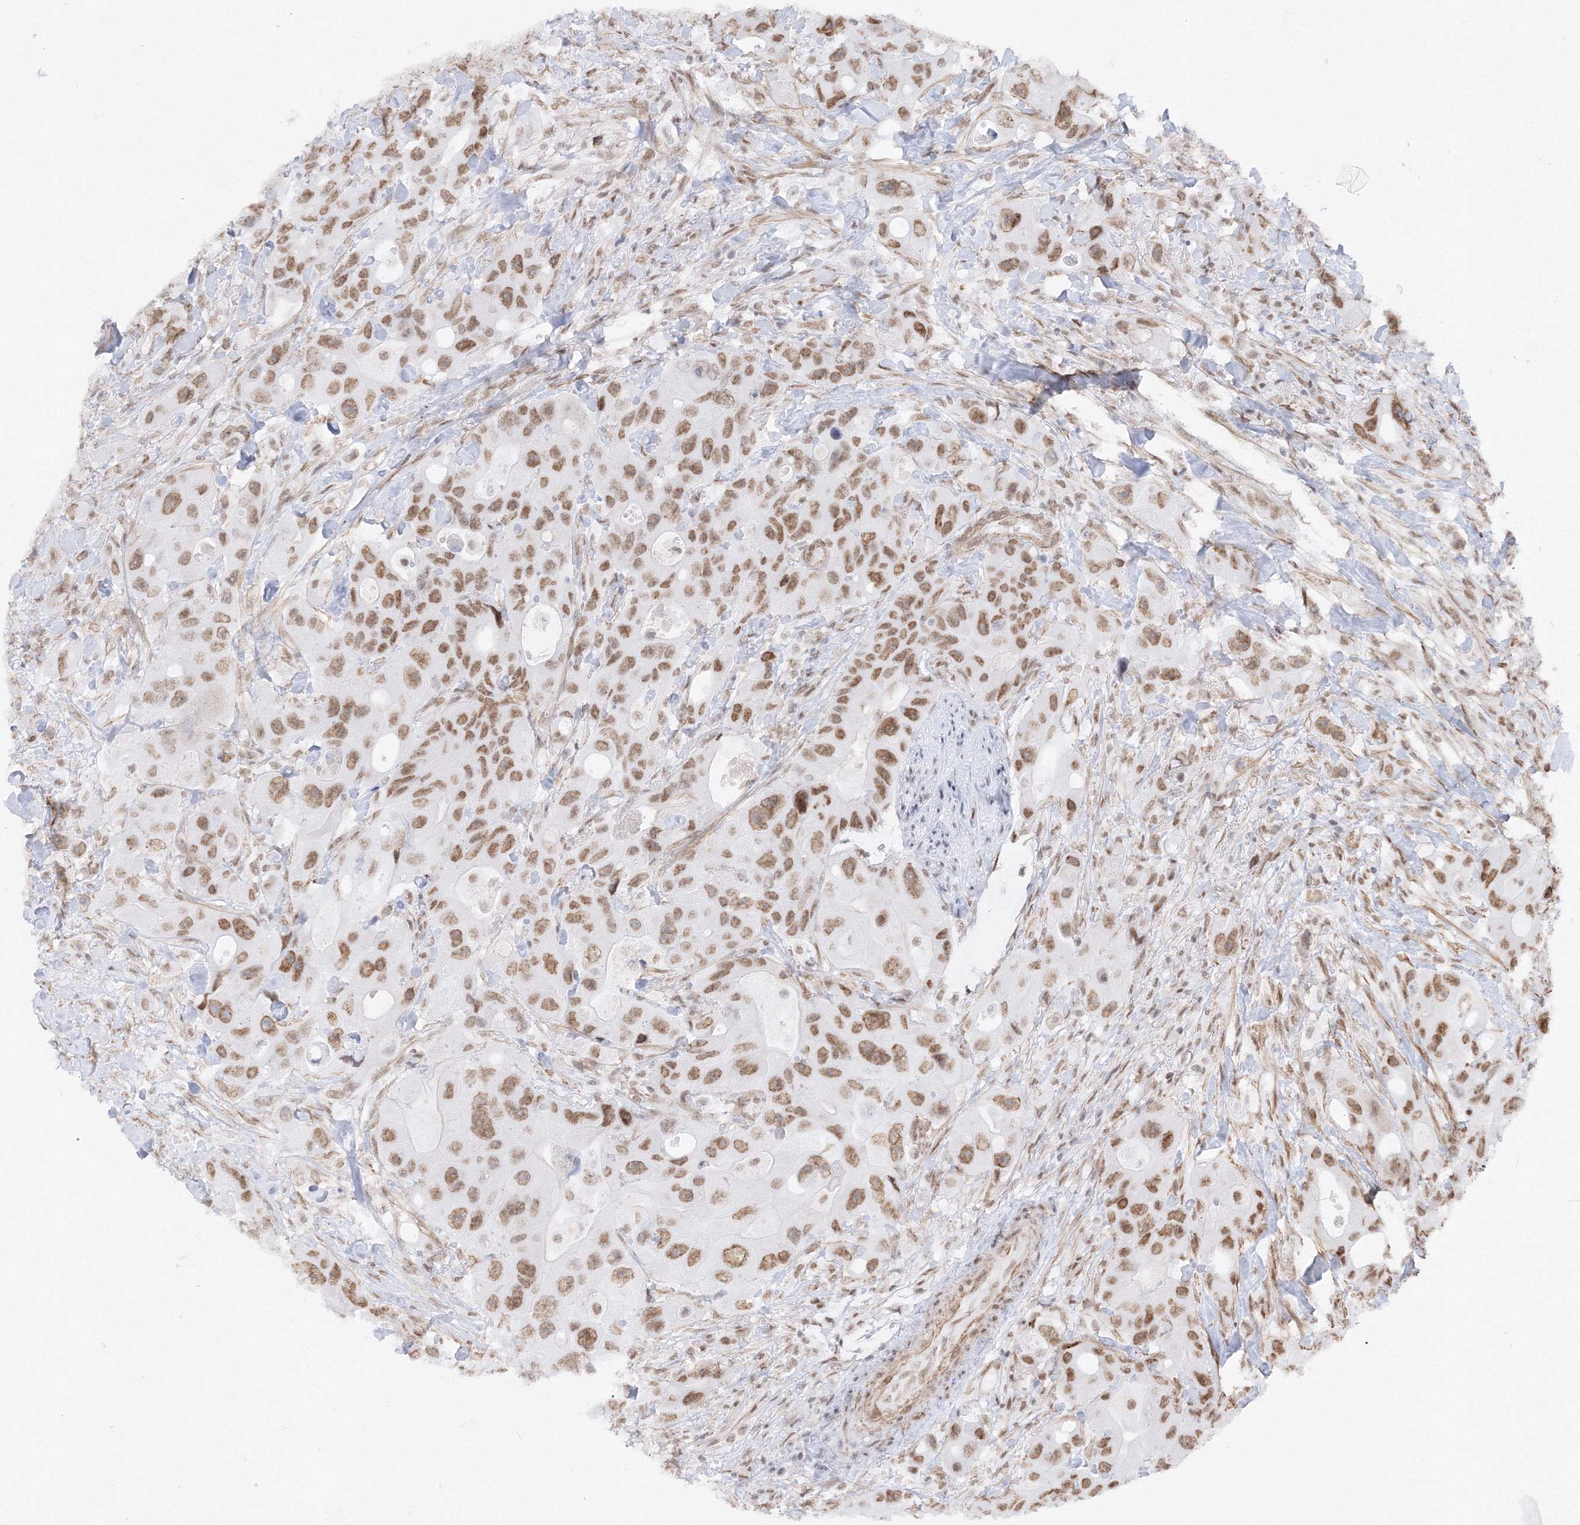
{"staining": {"intensity": "moderate", "quantity": ">75%", "location": "nuclear"}, "tissue": "colorectal cancer", "cell_type": "Tumor cells", "image_type": "cancer", "snomed": [{"axis": "morphology", "description": "Adenocarcinoma, NOS"}, {"axis": "topography", "description": "Colon"}], "caption": "Protein analysis of colorectal adenocarcinoma tissue exhibits moderate nuclear staining in about >75% of tumor cells.", "gene": "ZNF638", "patient": {"sex": "female", "age": 46}}